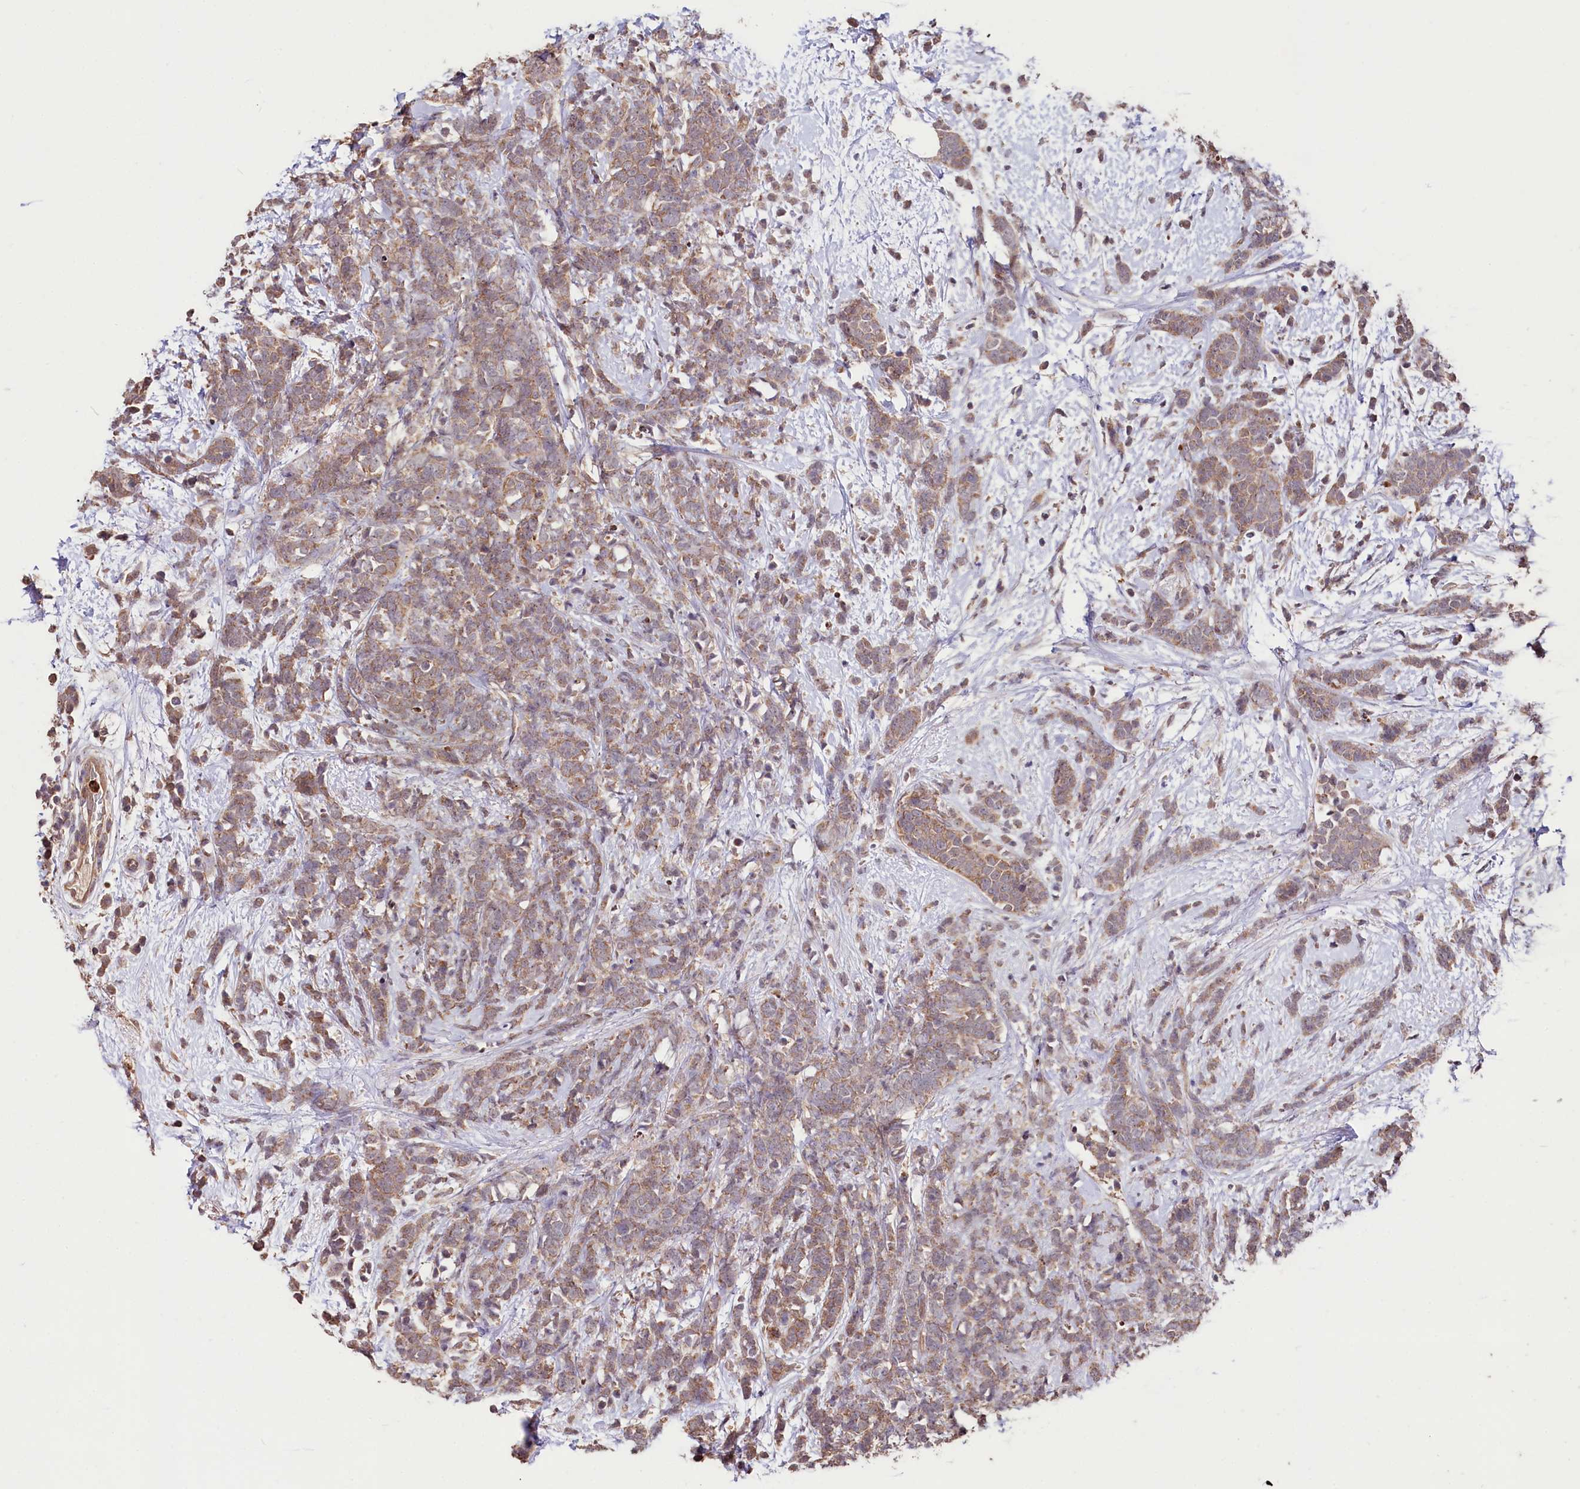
{"staining": {"intensity": "moderate", "quantity": ">75%", "location": "cytoplasmic/membranous"}, "tissue": "breast cancer", "cell_type": "Tumor cells", "image_type": "cancer", "snomed": [{"axis": "morphology", "description": "Lobular carcinoma"}, {"axis": "topography", "description": "Breast"}], "caption": "Moderate cytoplasmic/membranous expression for a protein is seen in approximately >75% of tumor cells of breast cancer (lobular carcinoma) using immunohistochemistry.", "gene": "KLRB1", "patient": {"sex": "female", "age": 58}}